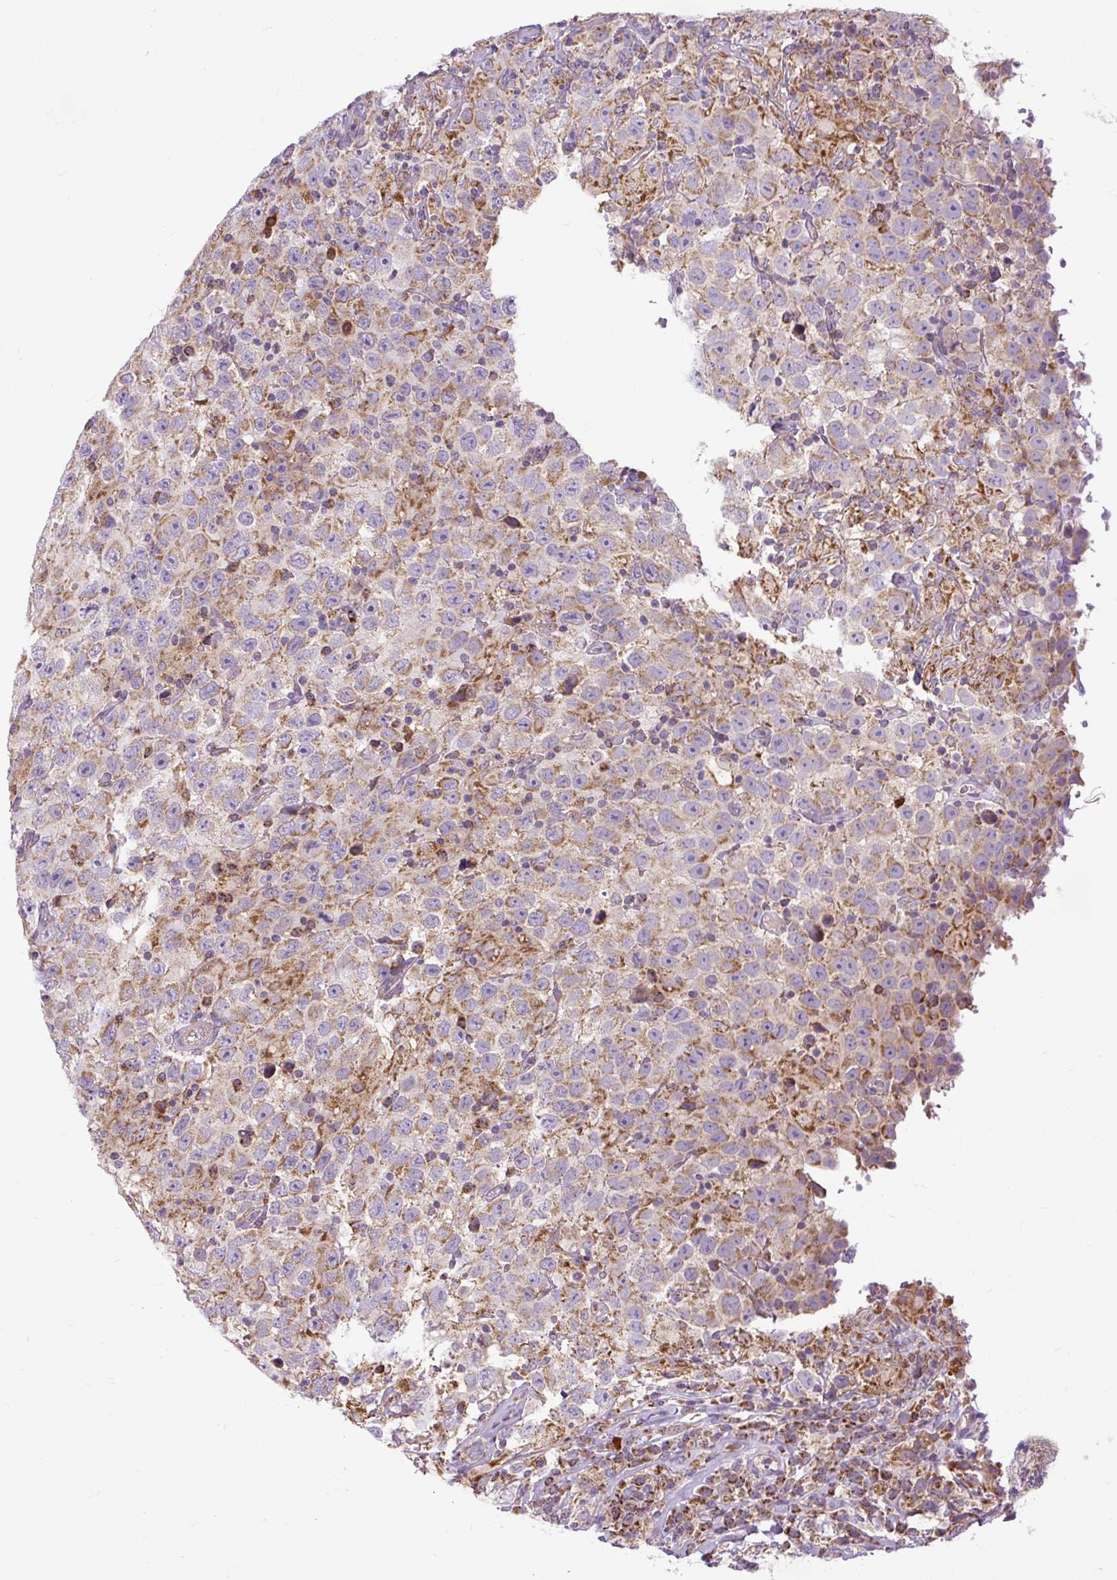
{"staining": {"intensity": "moderate", "quantity": "25%-75%", "location": "cytoplasmic/membranous"}, "tissue": "testis cancer", "cell_type": "Tumor cells", "image_type": "cancer", "snomed": [{"axis": "morphology", "description": "Seminoma, NOS"}, {"axis": "topography", "description": "Testis"}], "caption": "Immunohistochemical staining of seminoma (testis) shows medium levels of moderate cytoplasmic/membranous protein staining in approximately 25%-75% of tumor cells.", "gene": "TM2D3", "patient": {"sex": "male", "age": 41}}